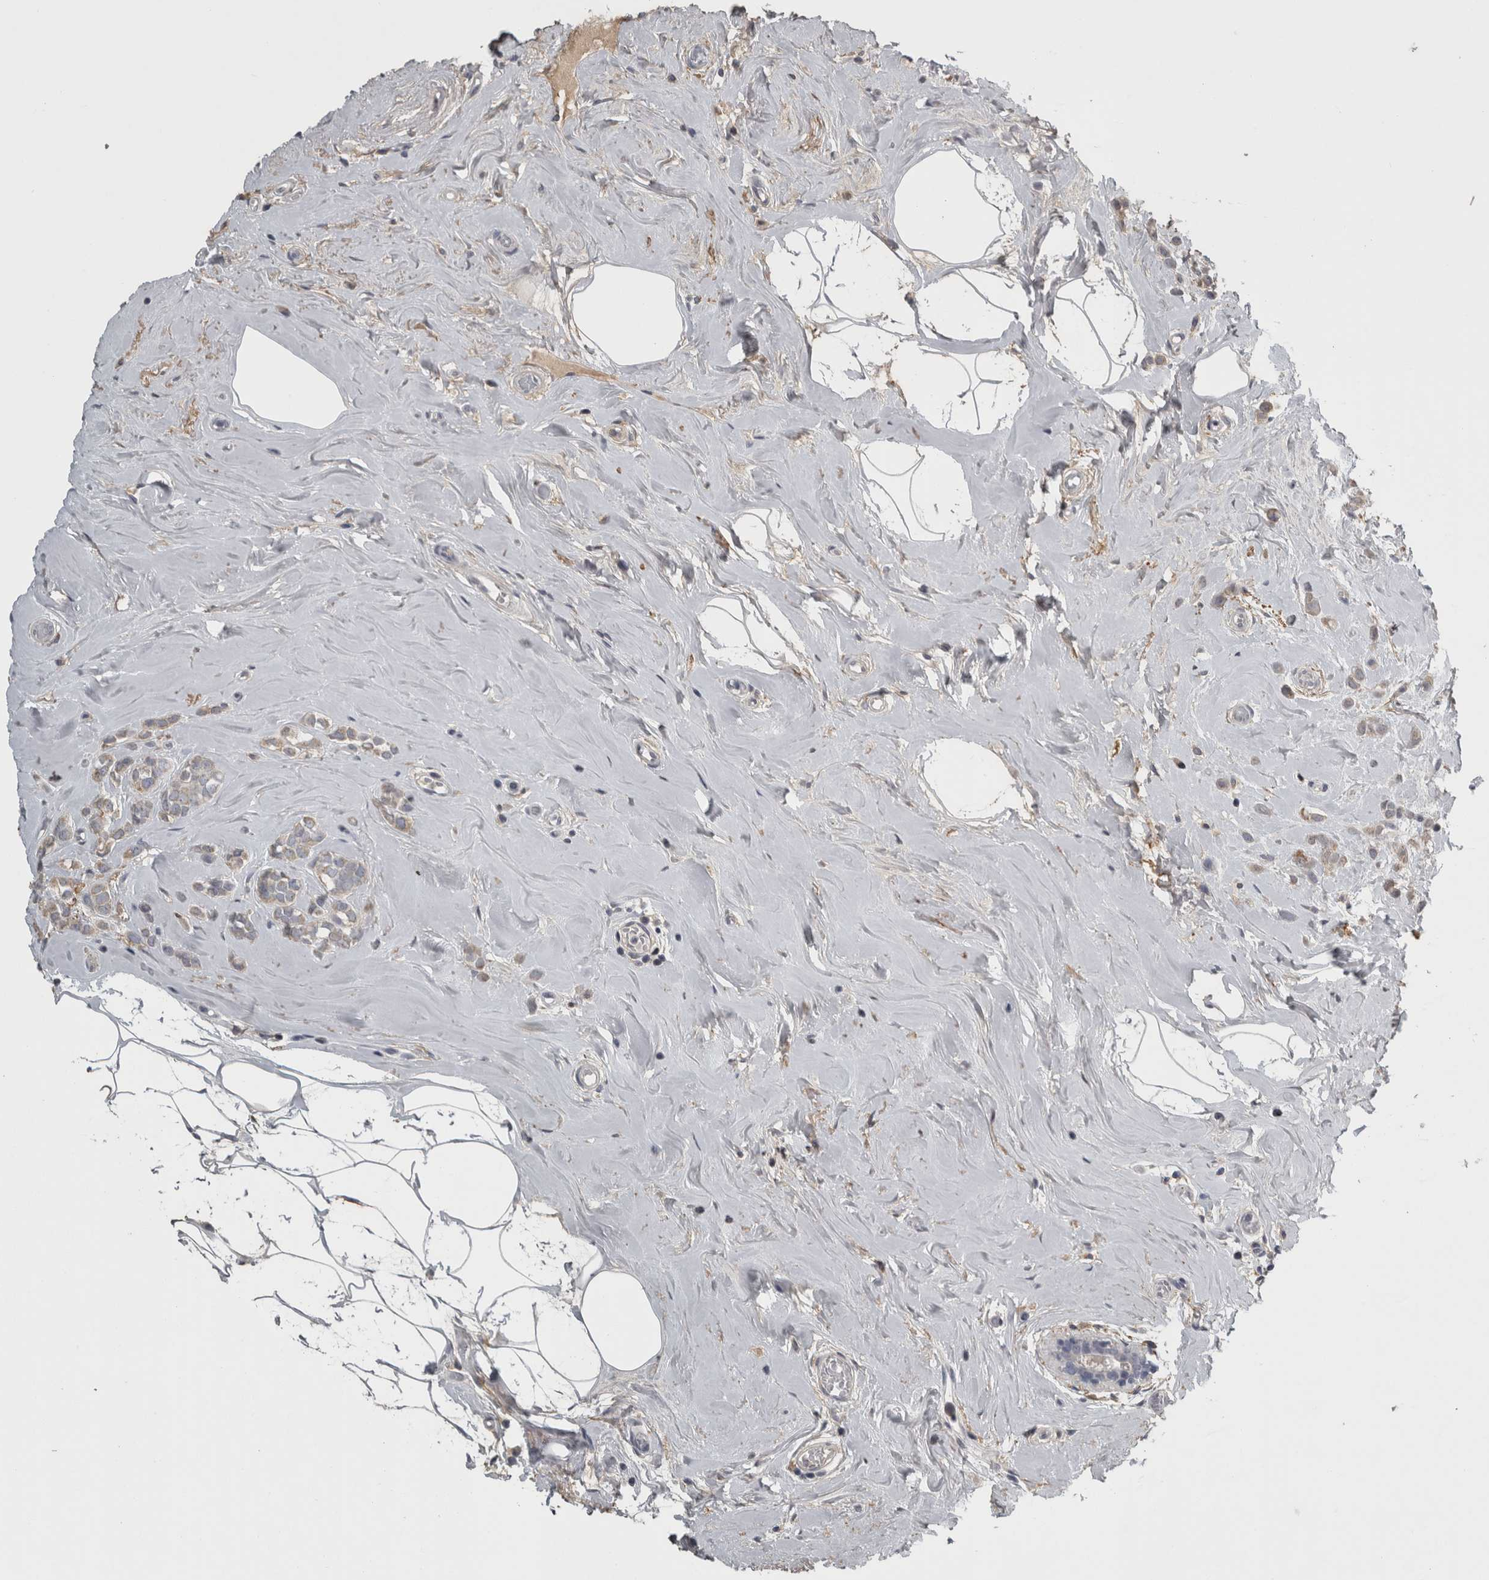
{"staining": {"intensity": "weak", "quantity": ">75%", "location": "cytoplasmic/membranous"}, "tissue": "breast cancer", "cell_type": "Tumor cells", "image_type": "cancer", "snomed": [{"axis": "morphology", "description": "Lobular carcinoma"}, {"axis": "topography", "description": "Breast"}], "caption": "This is a photomicrograph of IHC staining of breast lobular carcinoma, which shows weak staining in the cytoplasmic/membranous of tumor cells.", "gene": "FRK", "patient": {"sex": "female", "age": 47}}